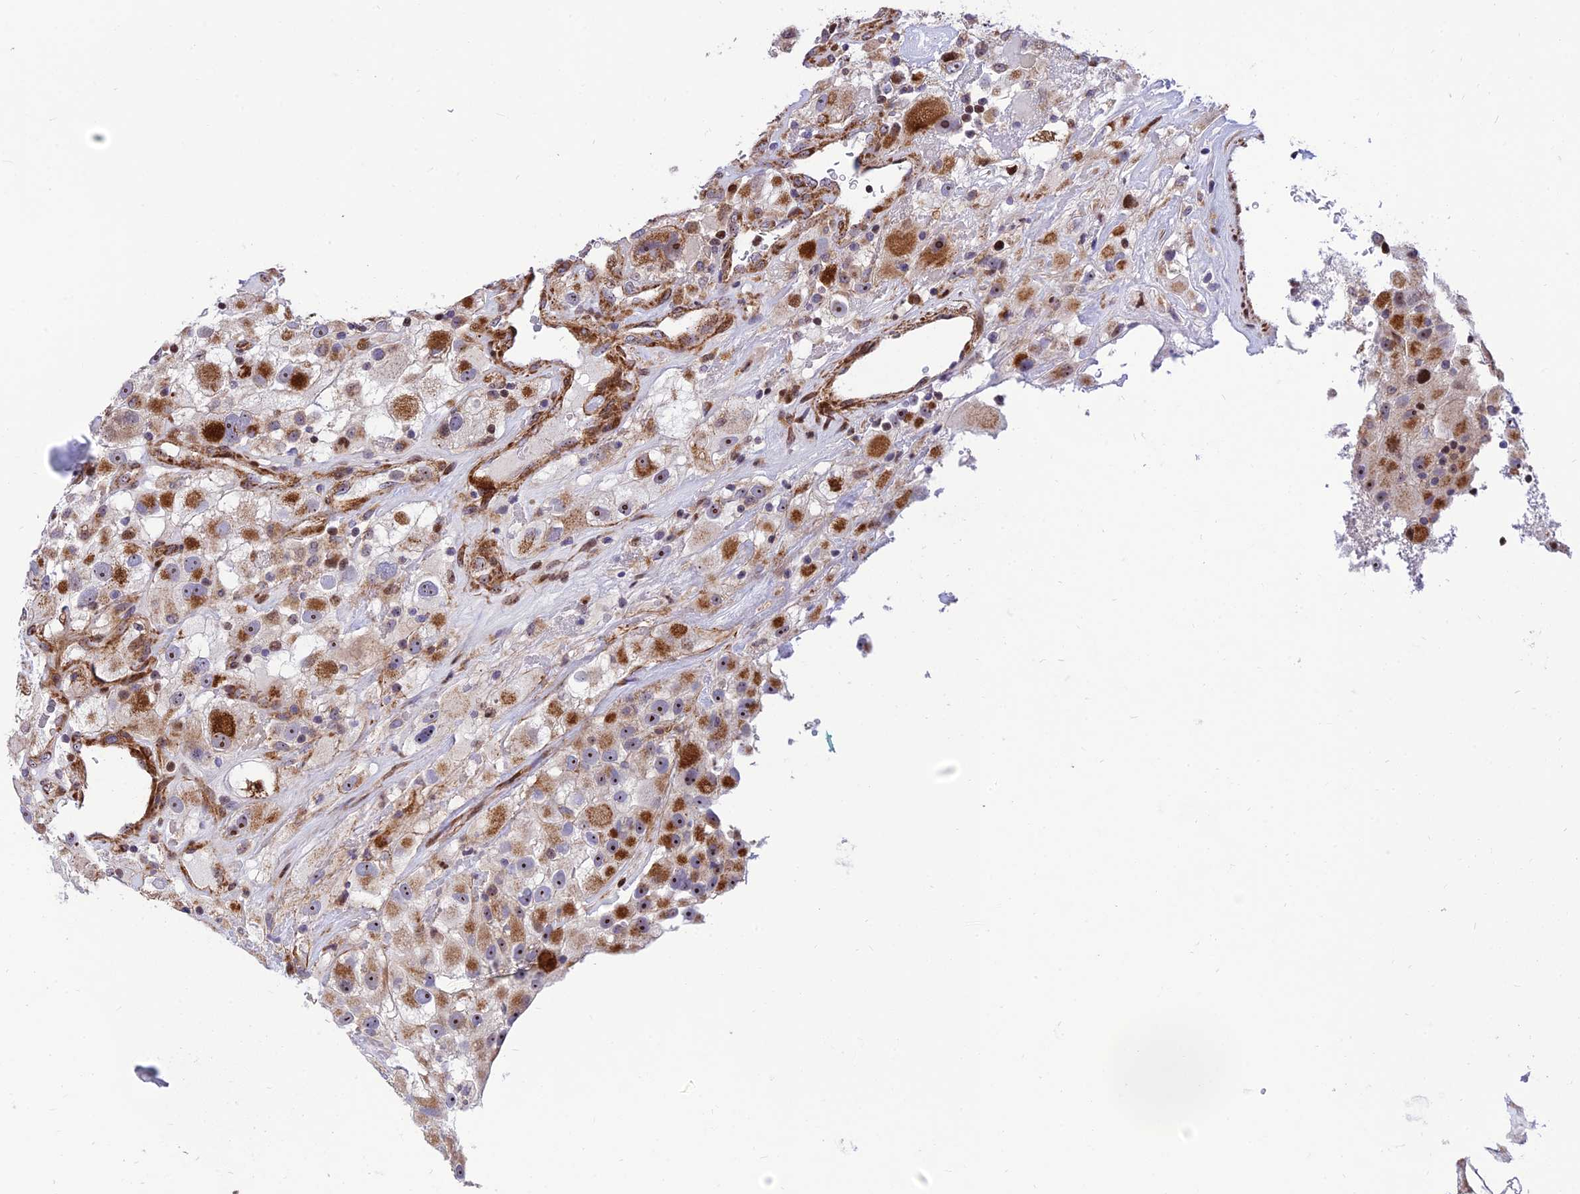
{"staining": {"intensity": "moderate", "quantity": "25%-75%", "location": "cytoplasmic/membranous,nuclear"}, "tissue": "renal cancer", "cell_type": "Tumor cells", "image_type": "cancer", "snomed": [{"axis": "morphology", "description": "Adenocarcinoma, NOS"}, {"axis": "topography", "description": "Kidney"}], "caption": "Immunohistochemical staining of renal cancer (adenocarcinoma) exhibits medium levels of moderate cytoplasmic/membranous and nuclear protein expression in approximately 25%-75% of tumor cells.", "gene": "KBTBD7", "patient": {"sex": "female", "age": 52}}